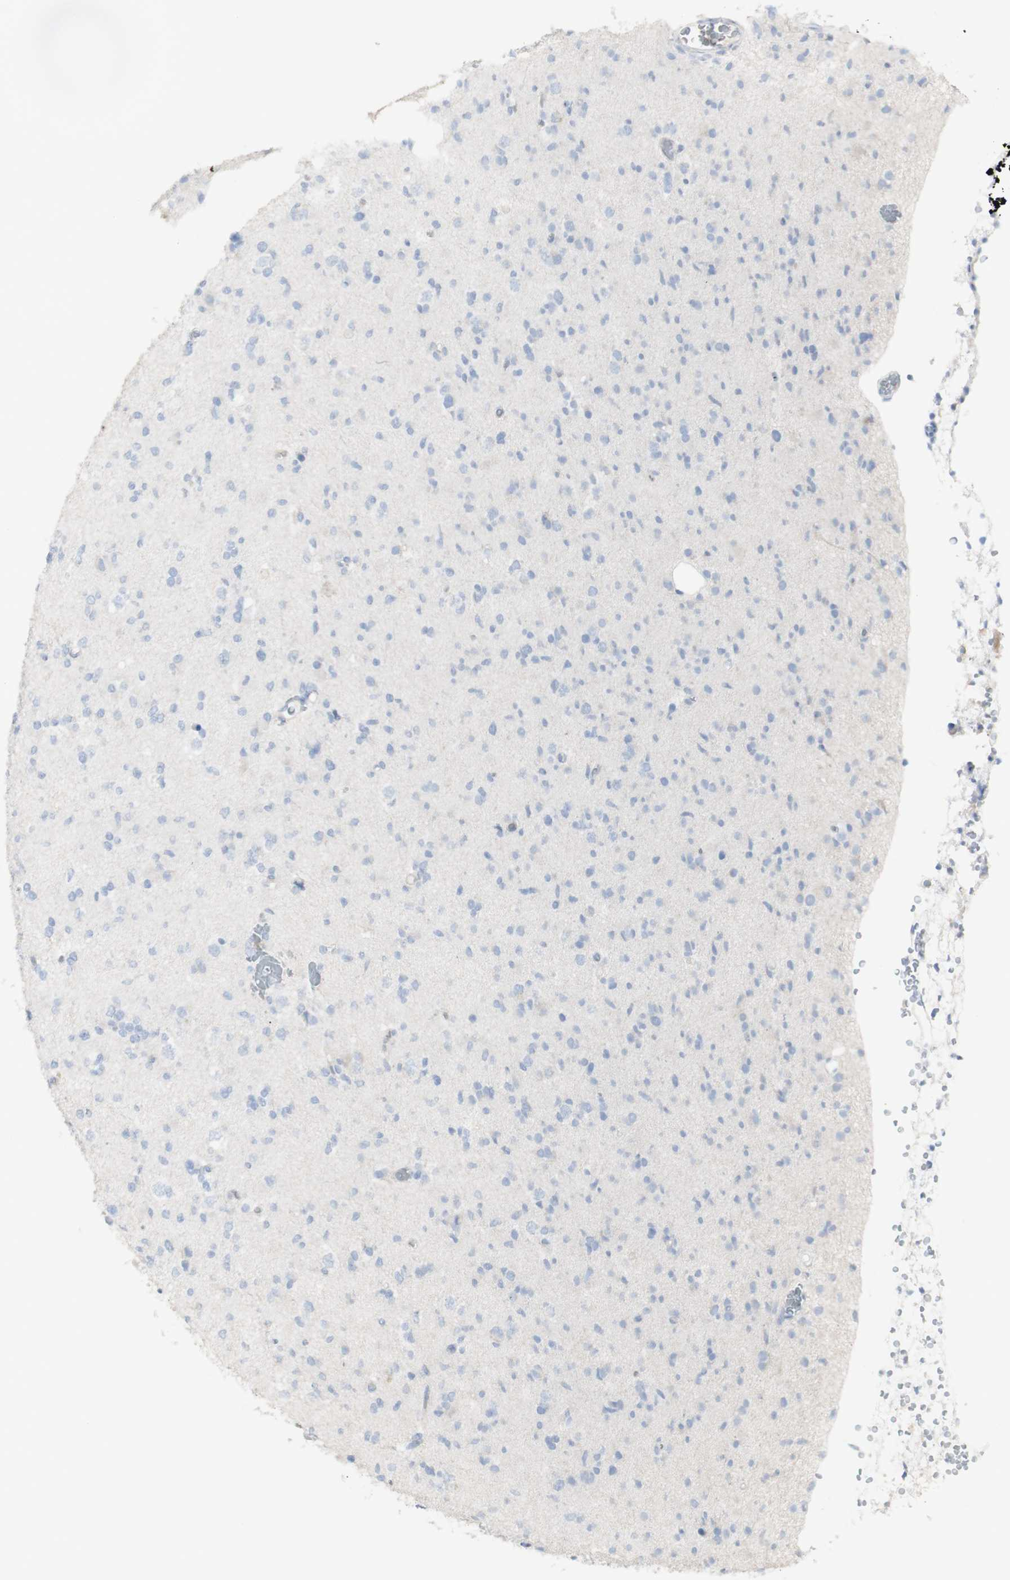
{"staining": {"intensity": "negative", "quantity": "none", "location": "none"}, "tissue": "glioma", "cell_type": "Tumor cells", "image_type": "cancer", "snomed": [{"axis": "morphology", "description": "Glioma, malignant, Low grade"}, {"axis": "topography", "description": "Brain"}], "caption": "Glioma was stained to show a protein in brown. There is no significant positivity in tumor cells. The staining was performed using DAB (3,3'-diaminobenzidine) to visualize the protein expression in brown, while the nuclei were stained in blue with hematoxylin (Magnification: 20x).", "gene": "CD207", "patient": {"sex": "female", "age": 22}}